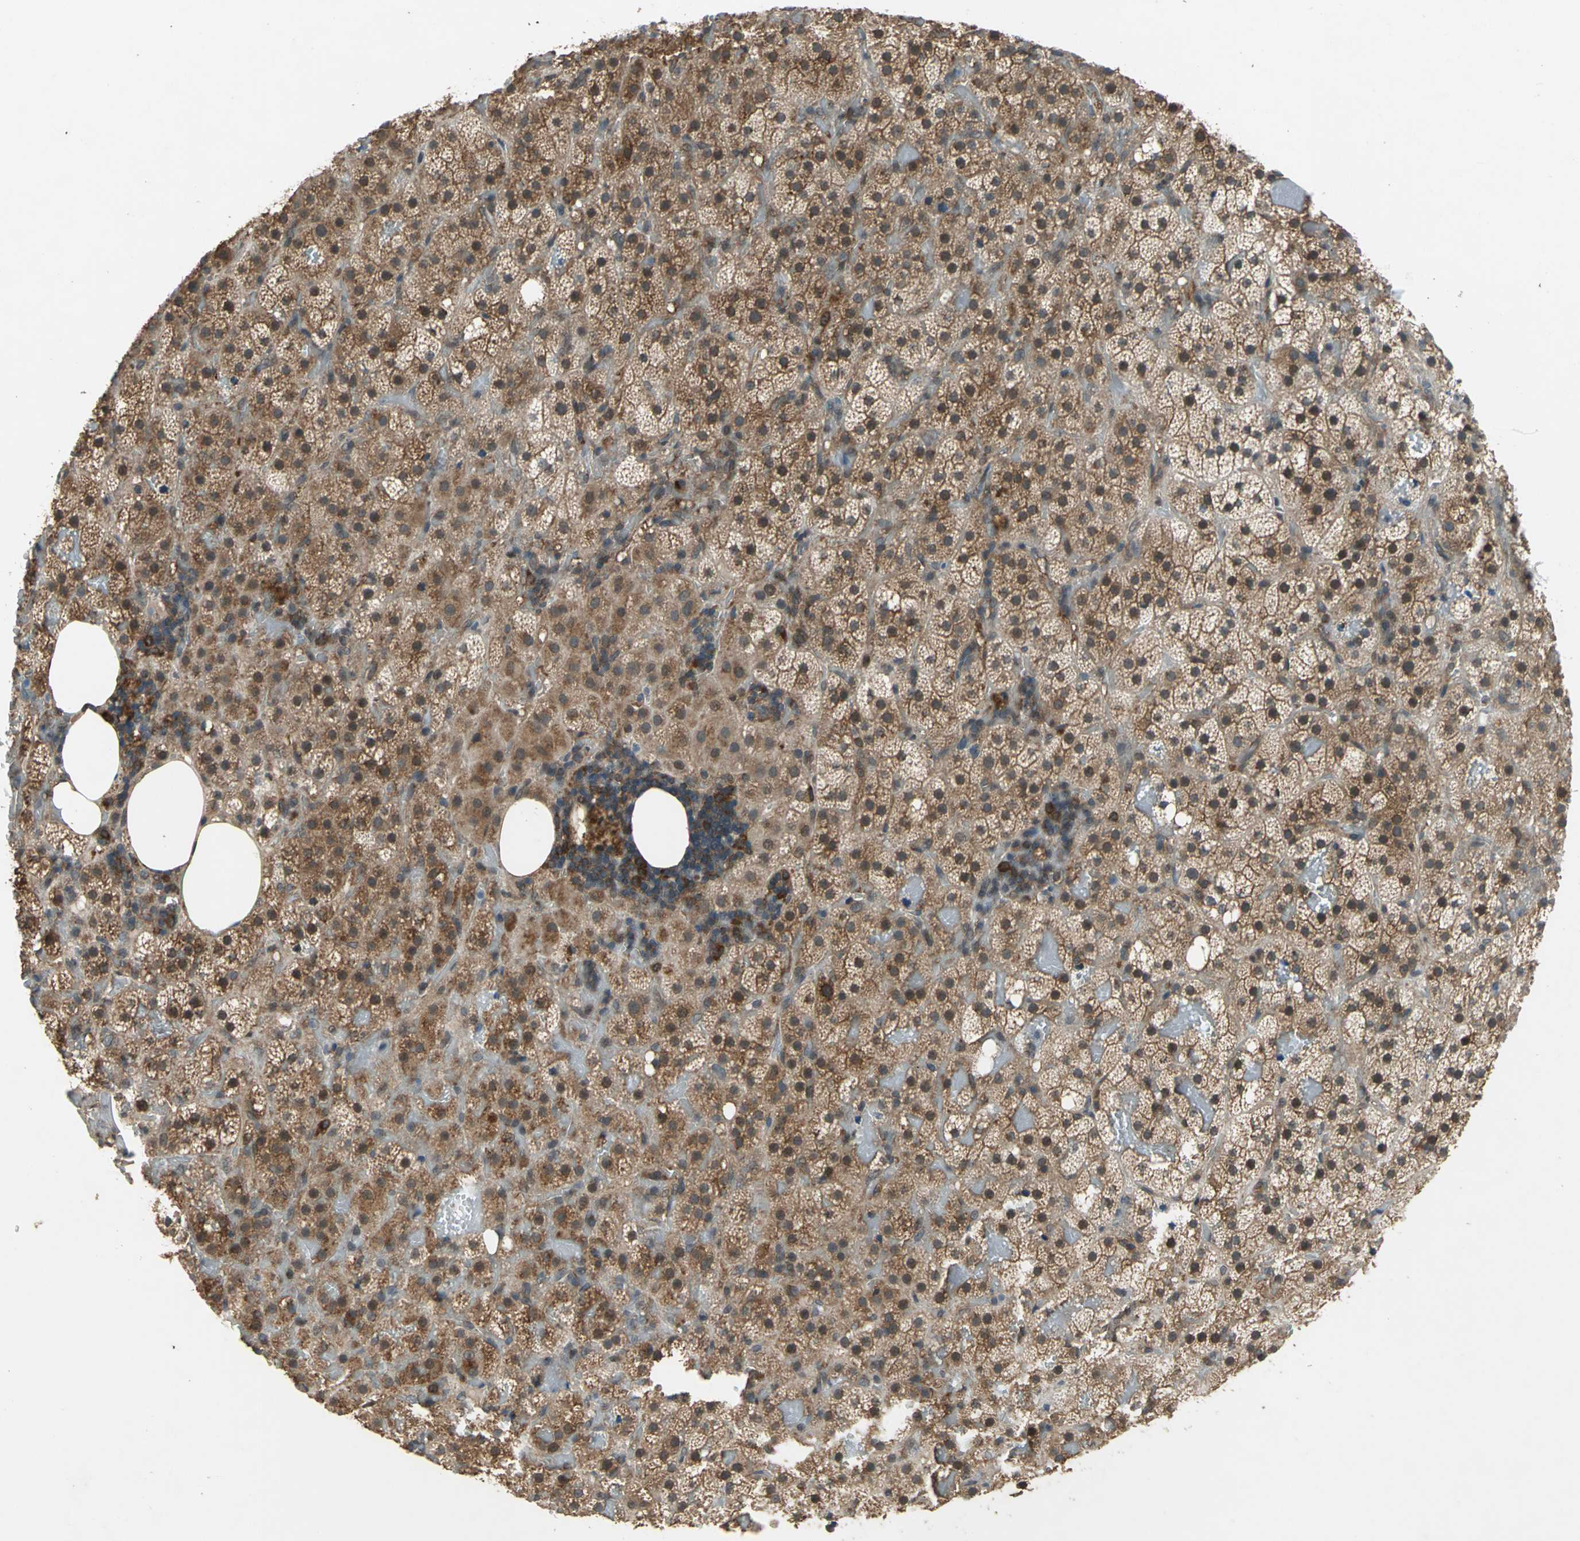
{"staining": {"intensity": "moderate", "quantity": ">75%", "location": "cytoplasmic/membranous"}, "tissue": "adrenal gland", "cell_type": "Glandular cells", "image_type": "normal", "snomed": [{"axis": "morphology", "description": "Normal tissue, NOS"}, {"axis": "topography", "description": "Adrenal gland"}], "caption": "The histopathology image displays immunohistochemical staining of normal adrenal gland. There is moderate cytoplasmic/membranous positivity is present in about >75% of glandular cells.", "gene": "NFKBIE", "patient": {"sex": "female", "age": 59}}